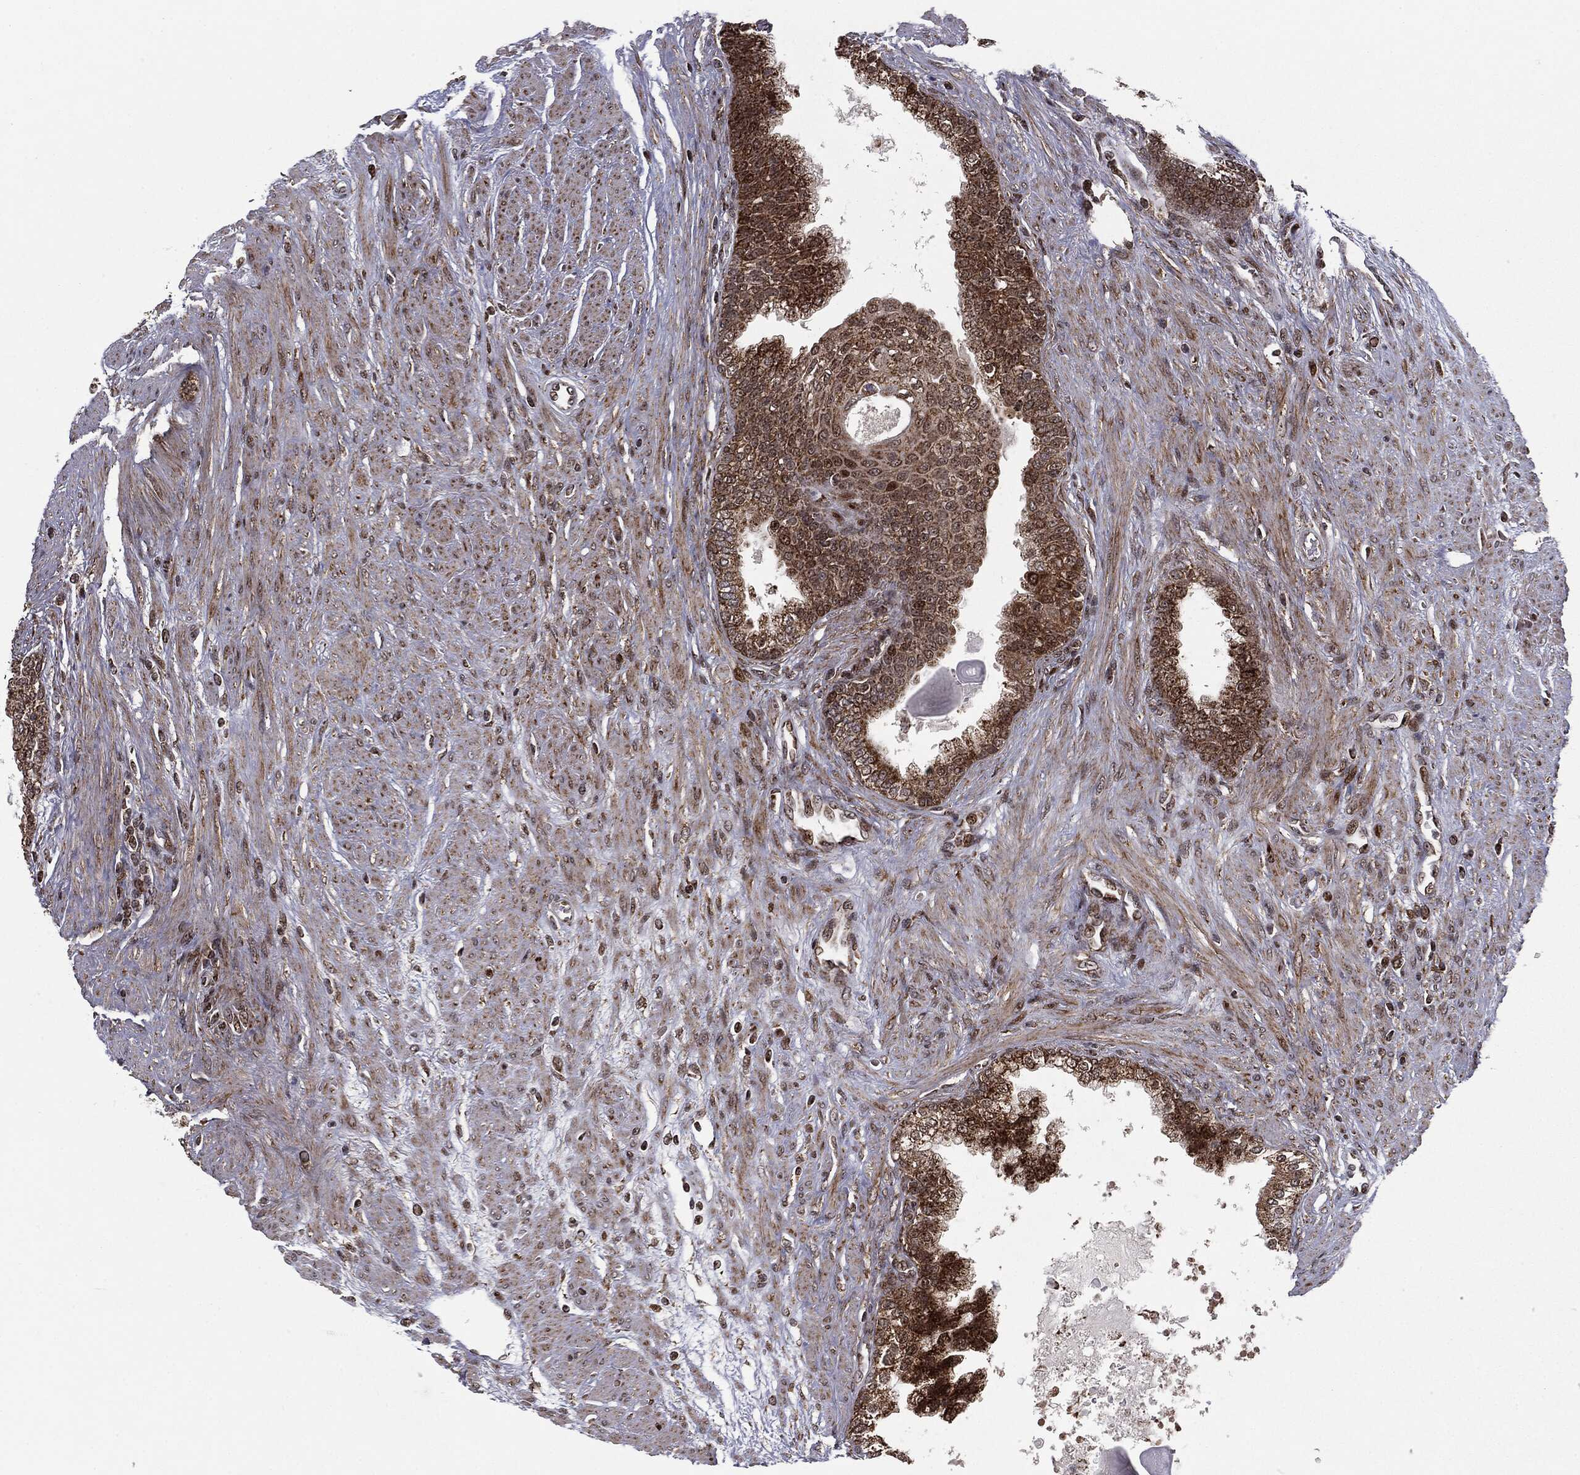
{"staining": {"intensity": "moderate", "quantity": ">75%", "location": "cytoplasmic/membranous"}, "tissue": "prostate cancer", "cell_type": "Tumor cells", "image_type": "cancer", "snomed": [{"axis": "morphology", "description": "Adenocarcinoma, NOS"}, {"axis": "topography", "description": "Prostate and seminal vesicle, NOS"}, {"axis": "topography", "description": "Prostate"}], "caption": "The image demonstrates immunohistochemical staining of prostate adenocarcinoma. There is moderate cytoplasmic/membranous staining is appreciated in about >75% of tumor cells.", "gene": "CHCHD2", "patient": {"sex": "male", "age": 62}}